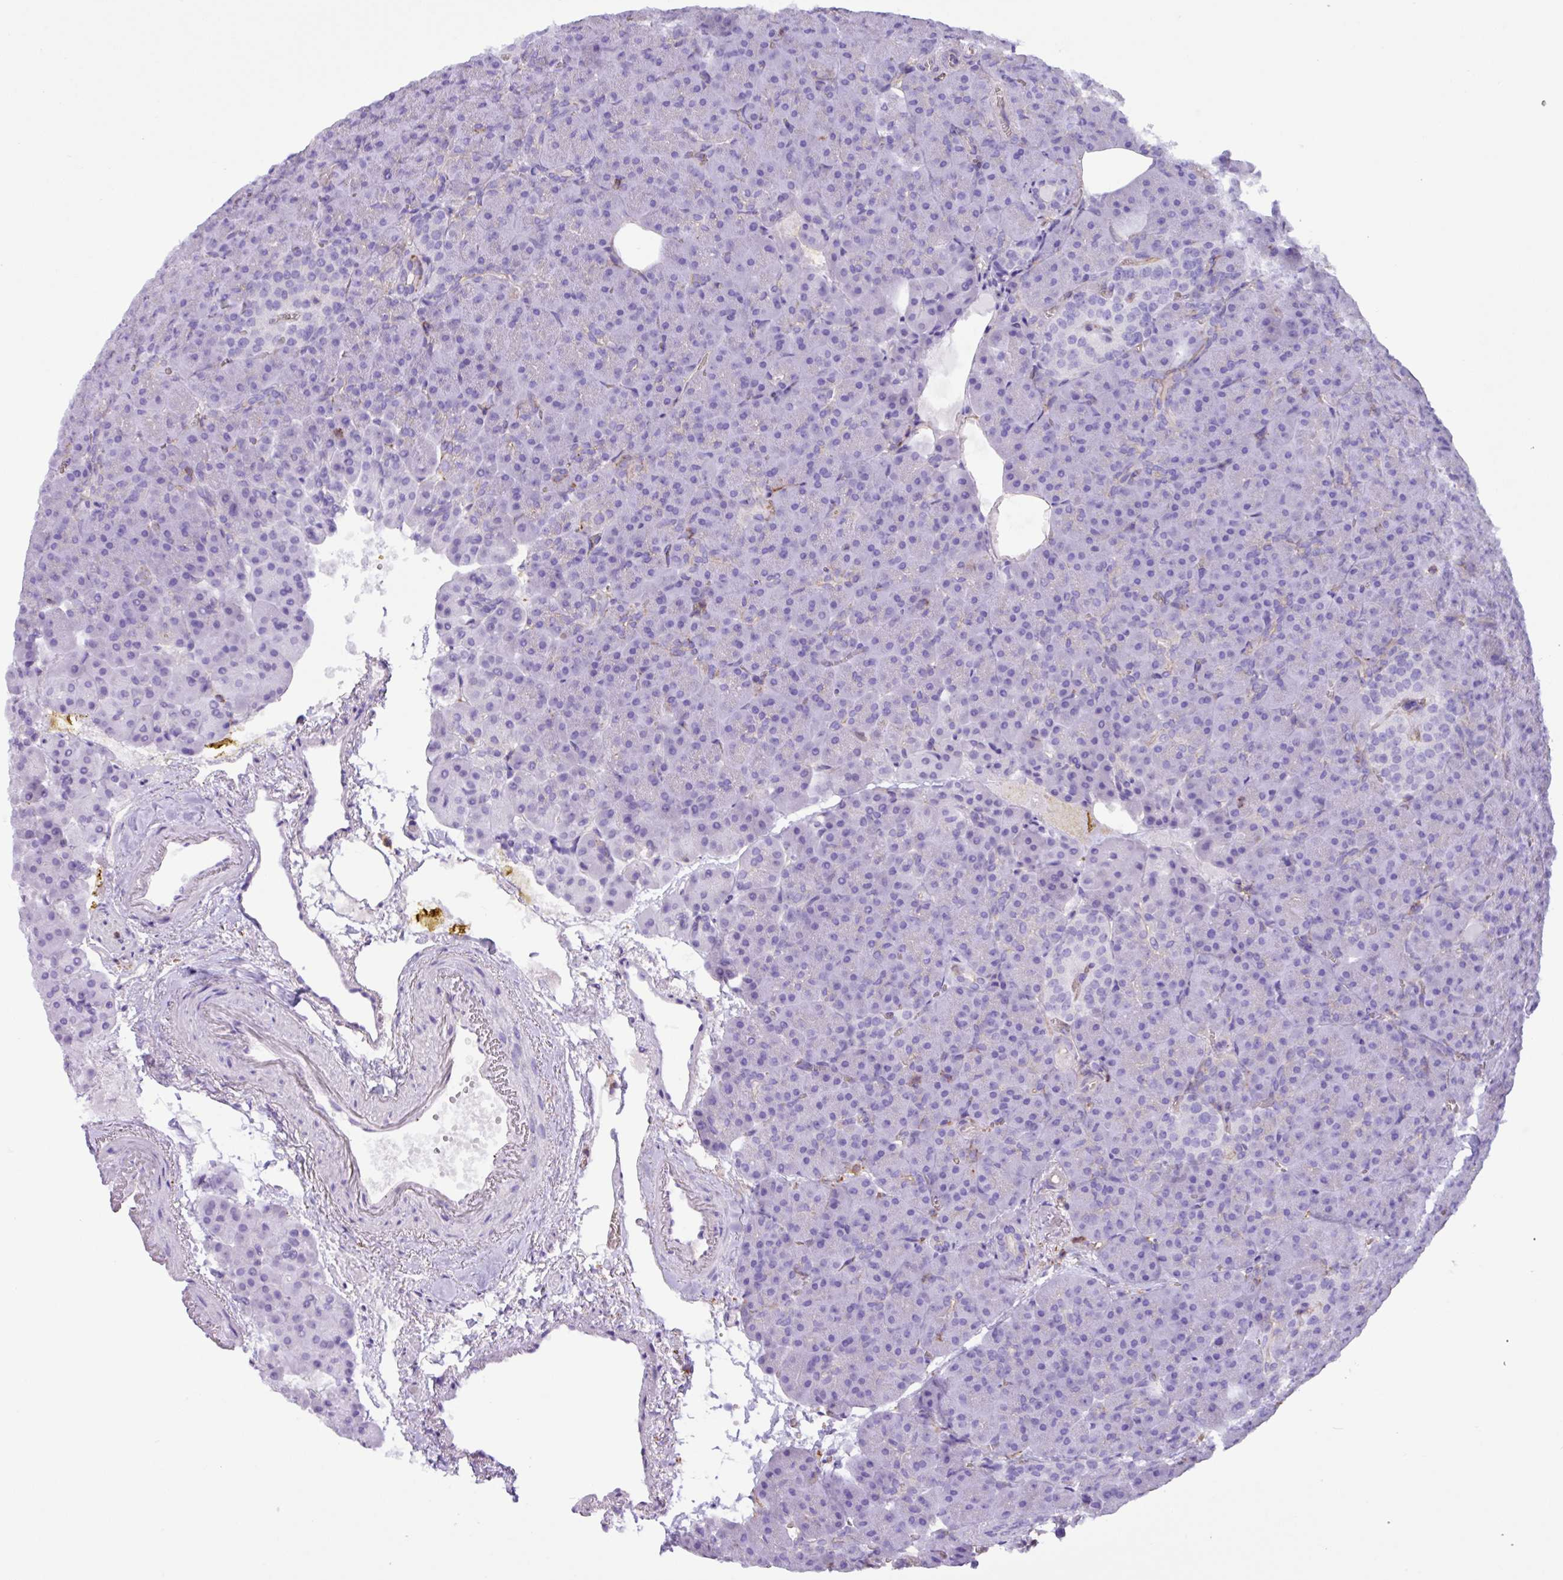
{"staining": {"intensity": "negative", "quantity": "none", "location": "none"}, "tissue": "pancreas", "cell_type": "Exocrine glandular cells", "image_type": "normal", "snomed": [{"axis": "morphology", "description": "Normal tissue, NOS"}, {"axis": "topography", "description": "Pancreas"}], "caption": "Immunohistochemistry (IHC) photomicrograph of normal human pancreas stained for a protein (brown), which displays no positivity in exocrine glandular cells. Brightfield microscopy of immunohistochemistry (IHC) stained with DAB (brown) and hematoxylin (blue), captured at high magnification.", "gene": "PPP1R18", "patient": {"sex": "female", "age": 74}}